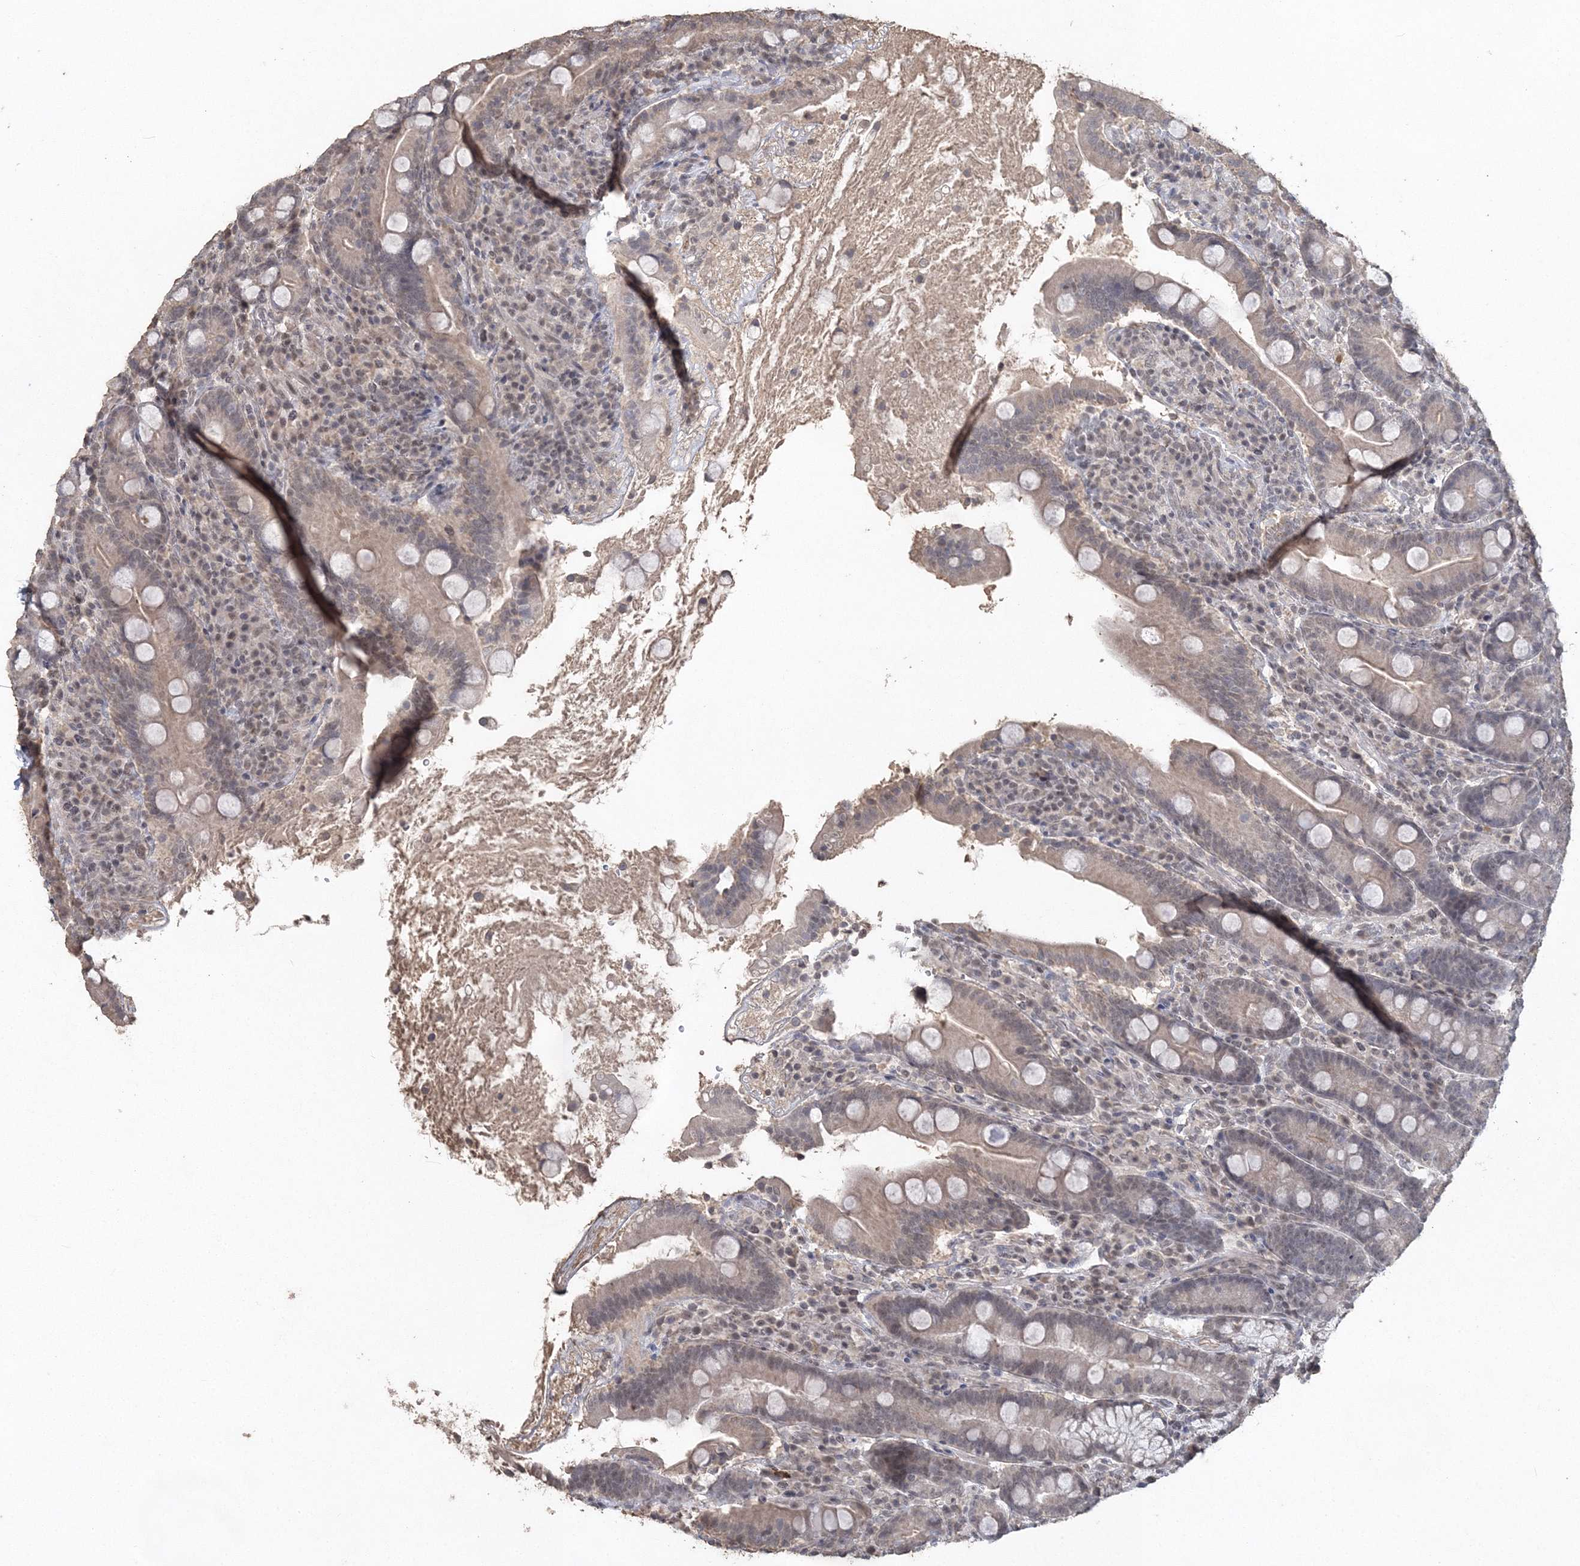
{"staining": {"intensity": "moderate", "quantity": "25%-75%", "location": "cytoplasmic/membranous"}, "tissue": "duodenum", "cell_type": "Glandular cells", "image_type": "normal", "snomed": [{"axis": "morphology", "description": "Normal tissue, NOS"}, {"axis": "topography", "description": "Duodenum"}], "caption": "A micrograph of duodenum stained for a protein demonstrates moderate cytoplasmic/membranous brown staining in glandular cells.", "gene": "UIMC1", "patient": {"sex": "male", "age": 35}}